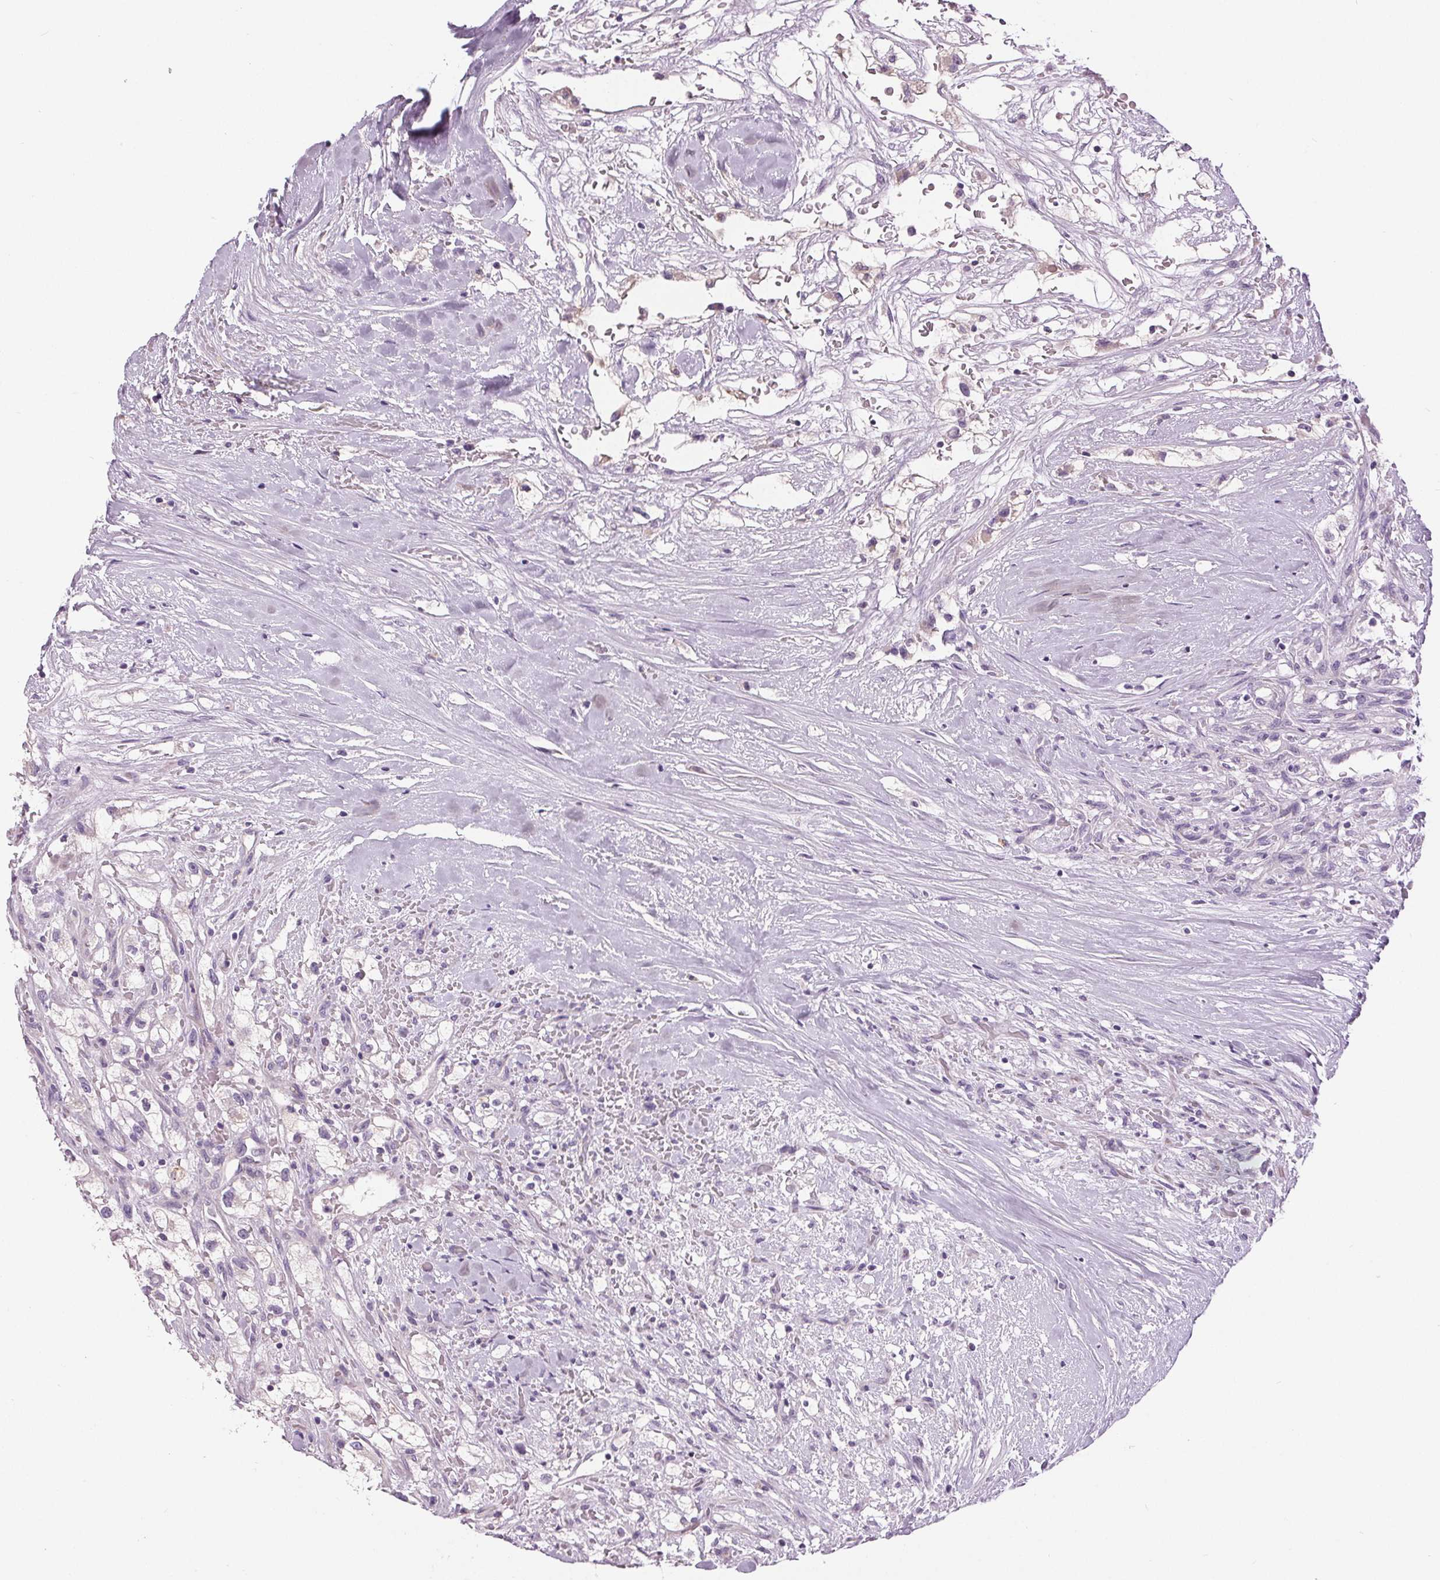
{"staining": {"intensity": "negative", "quantity": "none", "location": "none"}, "tissue": "renal cancer", "cell_type": "Tumor cells", "image_type": "cancer", "snomed": [{"axis": "morphology", "description": "Adenocarcinoma, NOS"}, {"axis": "topography", "description": "Kidney"}], "caption": "The IHC micrograph has no significant staining in tumor cells of renal adenocarcinoma tissue. (Brightfield microscopy of DAB (3,3'-diaminobenzidine) immunohistochemistry at high magnification).", "gene": "MISP", "patient": {"sex": "male", "age": 59}}